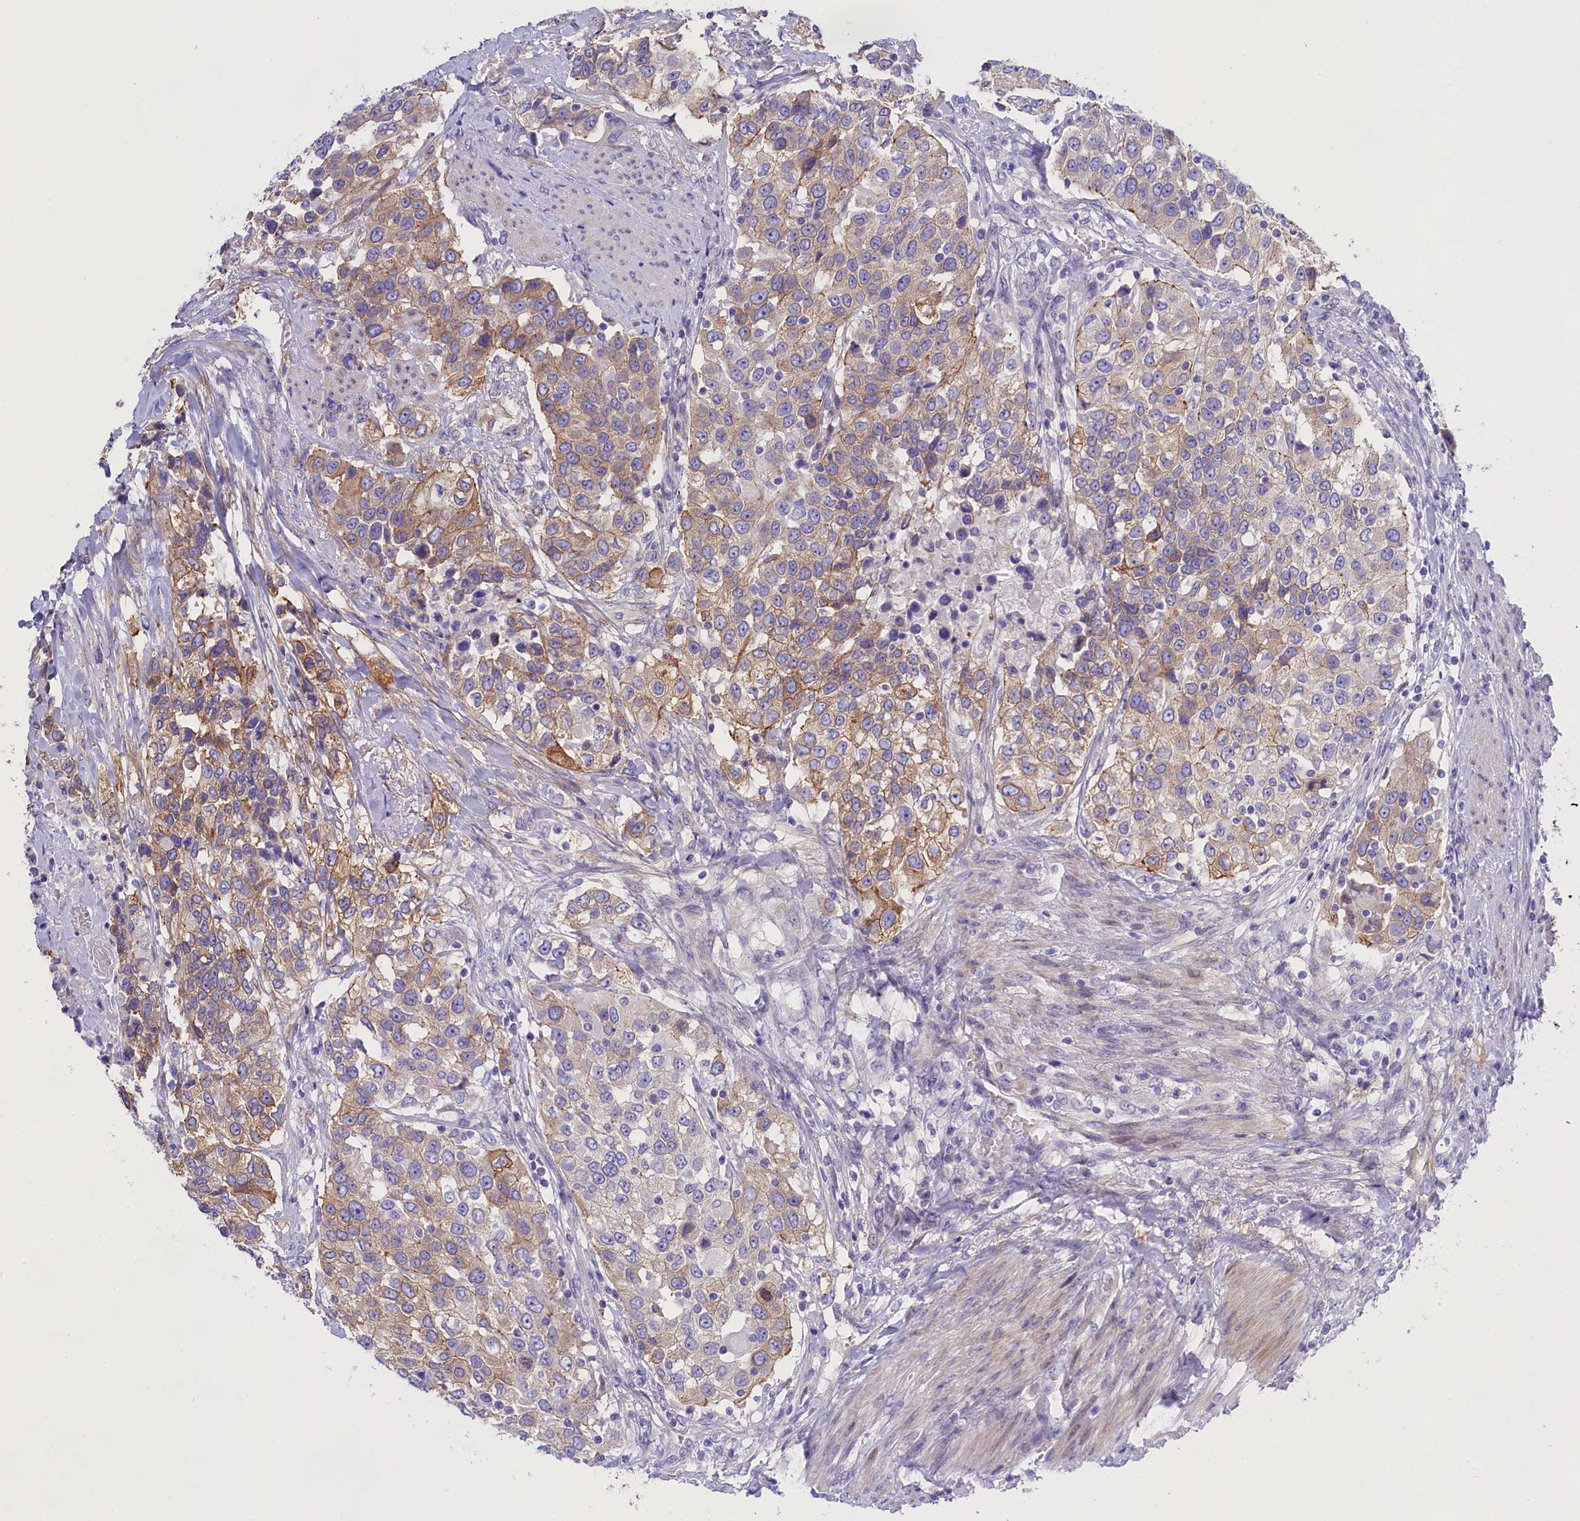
{"staining": {"intensity": "moderate", "quantity": "25%-75%", "location": "cytoplasmic/membranous"}, "tissue": "urothelial cancer", "cell_type": "Tumor cells", "image_type": "cancer", "snomed": [{"axis": "morphology", "description": "Urothelial carcinoma, High grade"}, {"axis": "topography", "description": "Urinary bladder"}], "caption": "Immunohistochemistry (IHC) photomicrograph of neoplastic tissue: human high-grade urothelial carcinoma stained using immunohistochemistry (IHC) displays medium levels of moderate protein expression localized specifically in the cytoplasmic/membranous of tumor cells, appearing as a cytoplasmic/membranous brown color.", "gene": "PPP1R13L", "patient": {"sex": "female", "age": 80}}